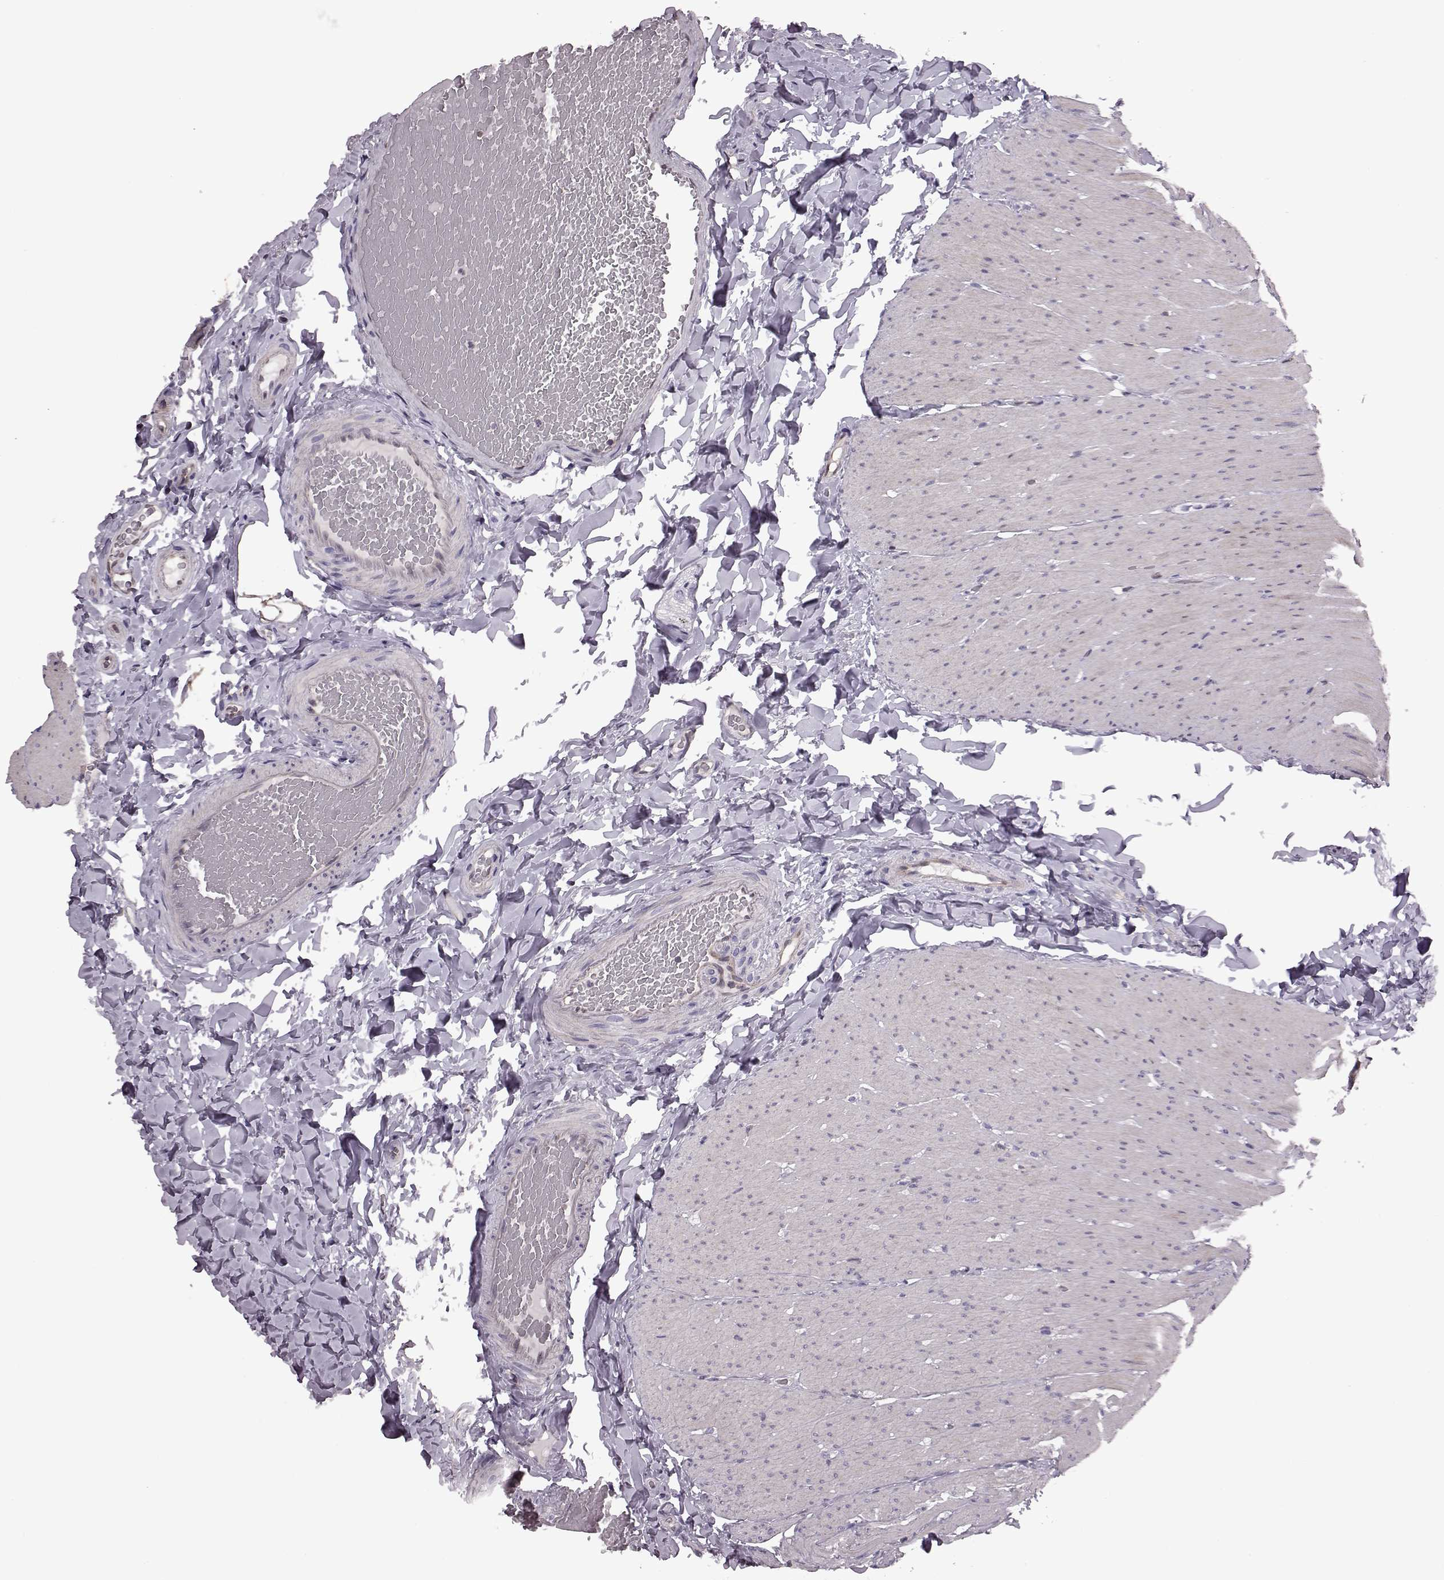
{"staining": {"intensity": "negative", "quantity": "none", "location": "none"}, "tissue": "colon", "cell_type": "Endothelial cells", "image_type": "normal", "snomed": [{"axis": "morphology", "description": "Normal tissue, NOS"}, {"axis": "topography", "description": "Colon"}], "caption": "The immunohistochemistry photomicrograph has no significant staining in endothelial cells of colon.", "gene": "CDC42SE1", "patient": {"sex": "male", "age": 47}}